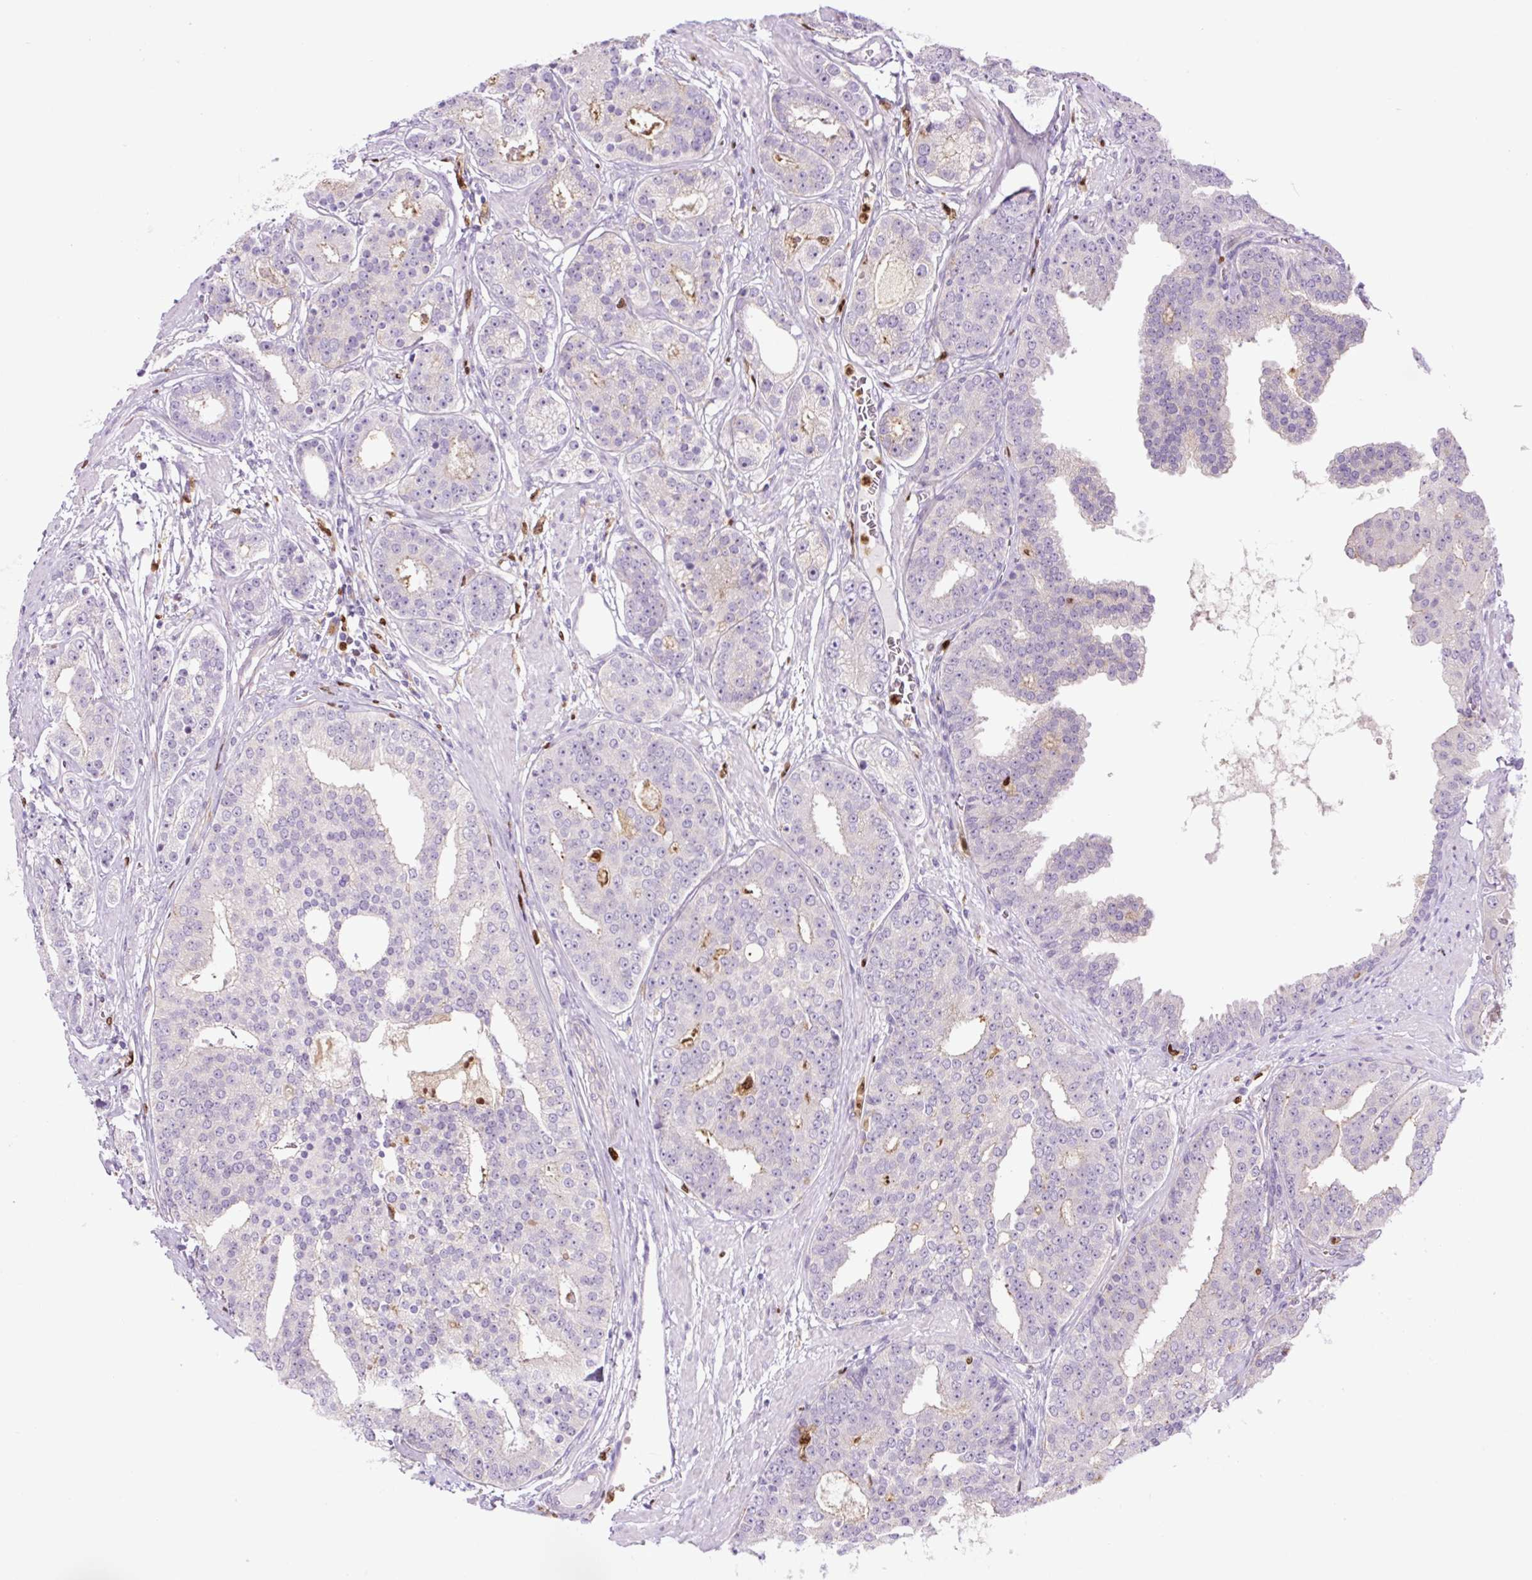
{"staining": {"intensity": "negative", "quantity": "none", "location": "none"}, "tissue": "prostate cancer", "cell_type": "Tumor cells", "image_type": "cancer", "snomed": [{"axis": "morphology", "description": "Adenocarcinoma, High grade"}, {"axis": "topography", "description": "Prostate"}], "caption": "Immunohistochemistry (IHC) micrograph of human prostate high-grade adenocarcinoma stained for a protein (brown), which reveals no expression in tumor cells. (Immunohistochemistry (IHC), brightfield microscopy, high magnification).", "gene": "SPI1", "patient": {"sex": "male", "age": 71}}